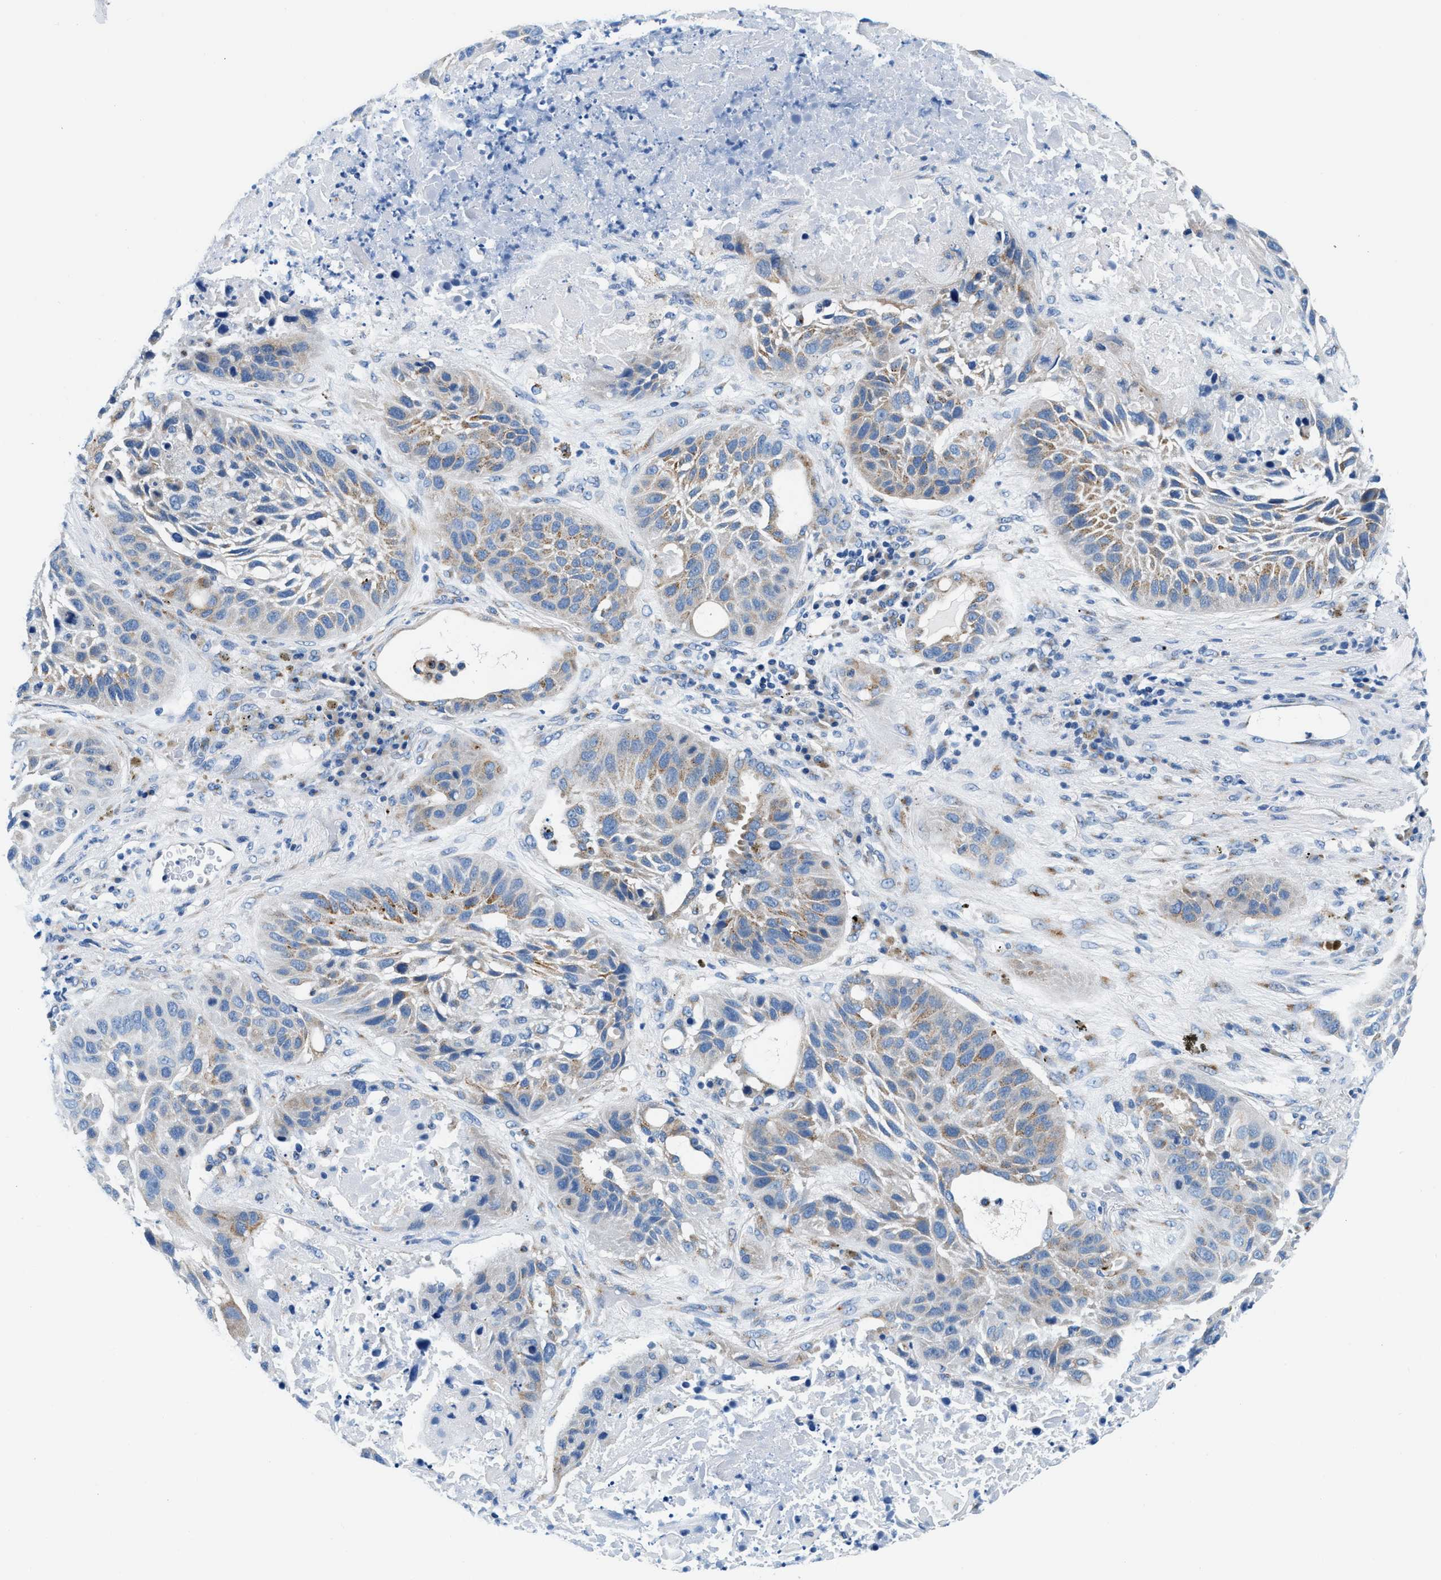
{"staining": {"intensity": "weak", "quantity": "<25%", "location": "cytoplasmic/membranous"}, "tissue": "lung cancer", "cell_type": "Tumor cells", "image_type": "cancer", "snomed": [{"axis": "morphology", "description": "Squamous cell carcinoma, NOS"}, {"axis": "topography", "description": "Lung"}], "caption": "High power microscopy photomicrograph of an IHC photomicrograph of squamous cell carcinoma (lung), revealing no significant positivity in tumor cells. (DAB IHC, high magnification).", "gene": "VPS53", "patient": {"sex": "male", "age": 57}}